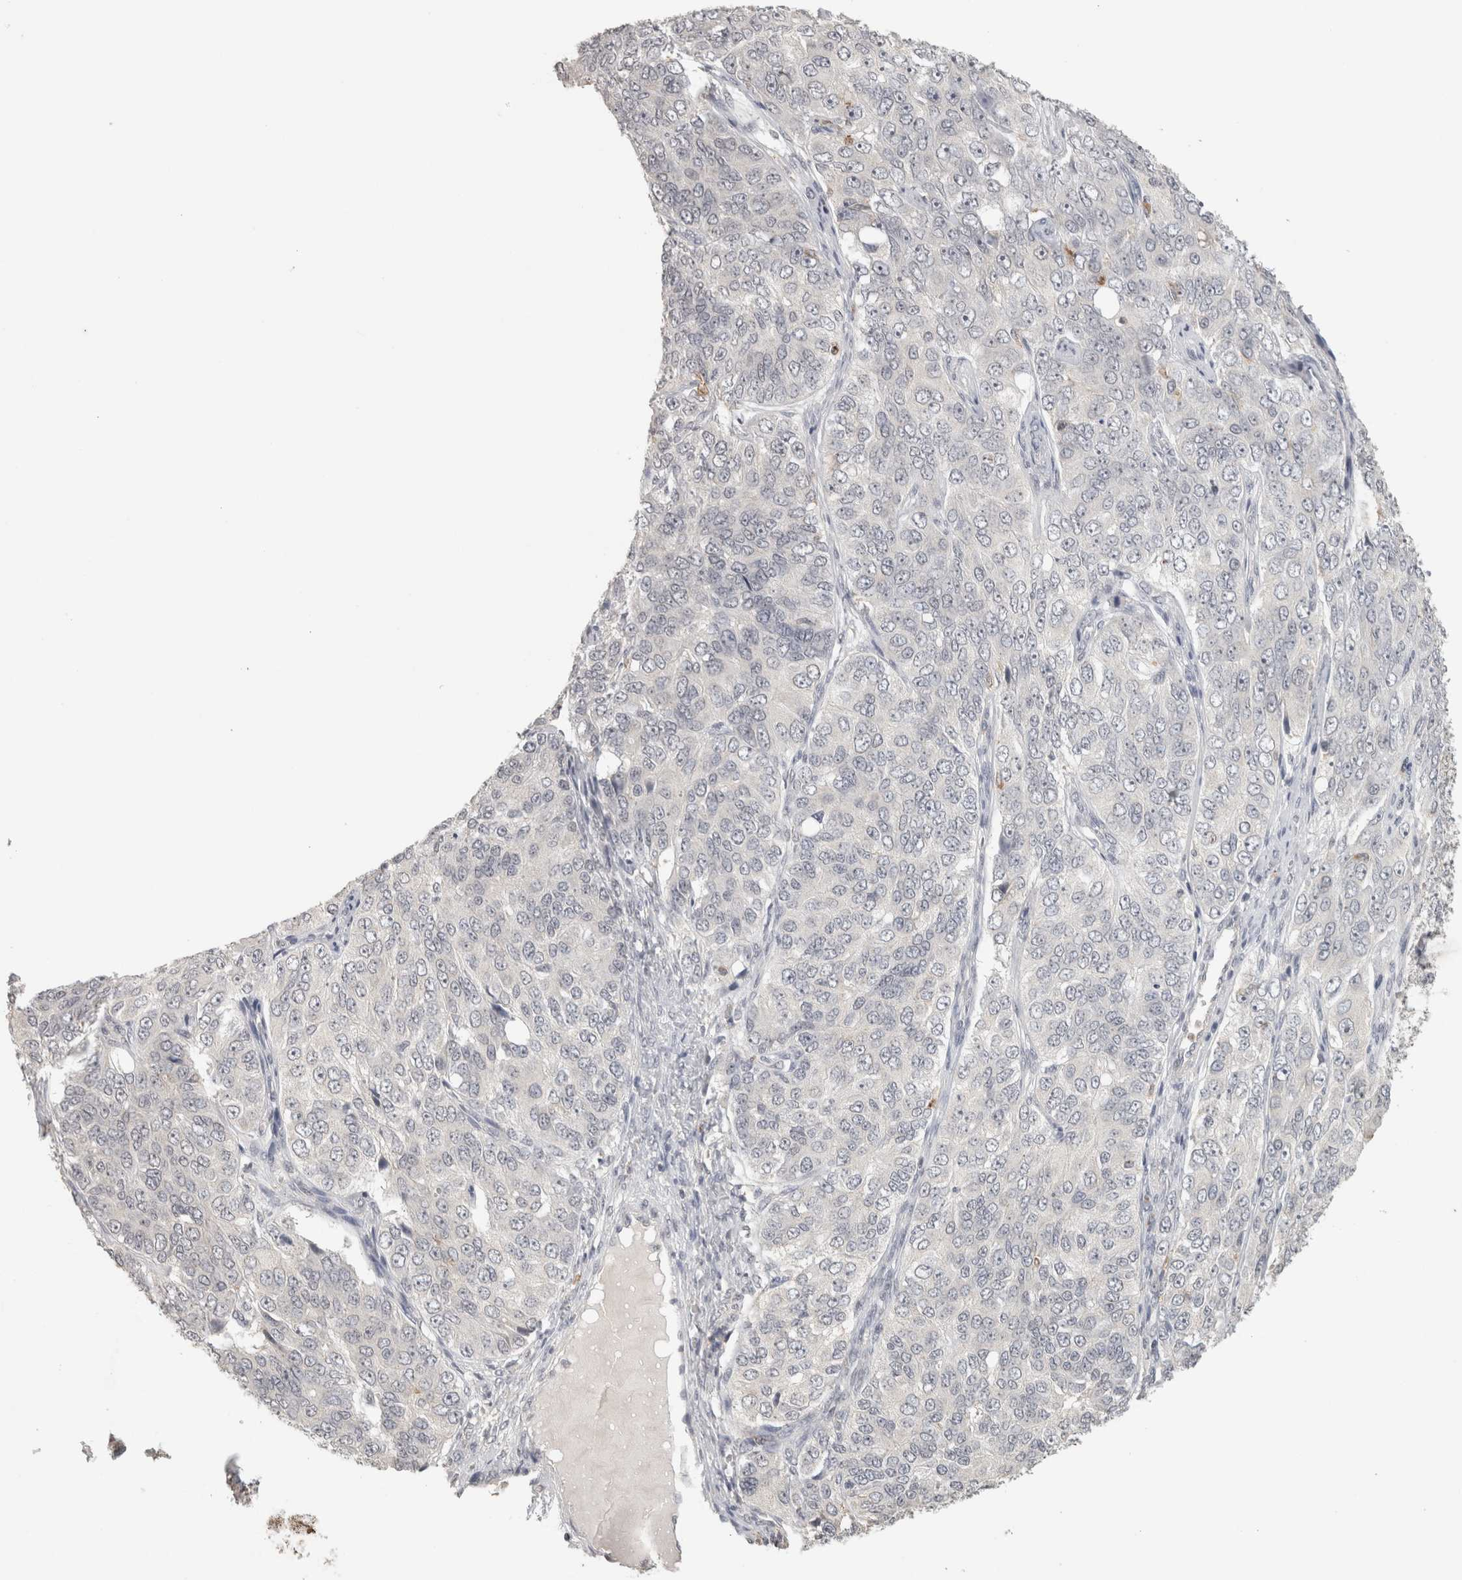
{"staining": {"intensity": "negative", "quantity": "none", "location": "none"}, "tissue": "ovarian cancer", "cell_type": "Tumor cells", "image_type": "cancer", "snomed": [{"axis": "morphology", "description": "Carcinoma, endometroid"}, {"axis": "topography", "description": "Ovary"}], "caption": "This micrograph is of ovarian endometroid carcinoma stained with immunohistochemistry to label a protein in brown with the nuclei are counter-stained blue. There is no staining in tumor cells.", "gene": "HAVCR2", "patient": {"sex": "female", "age": 51}}